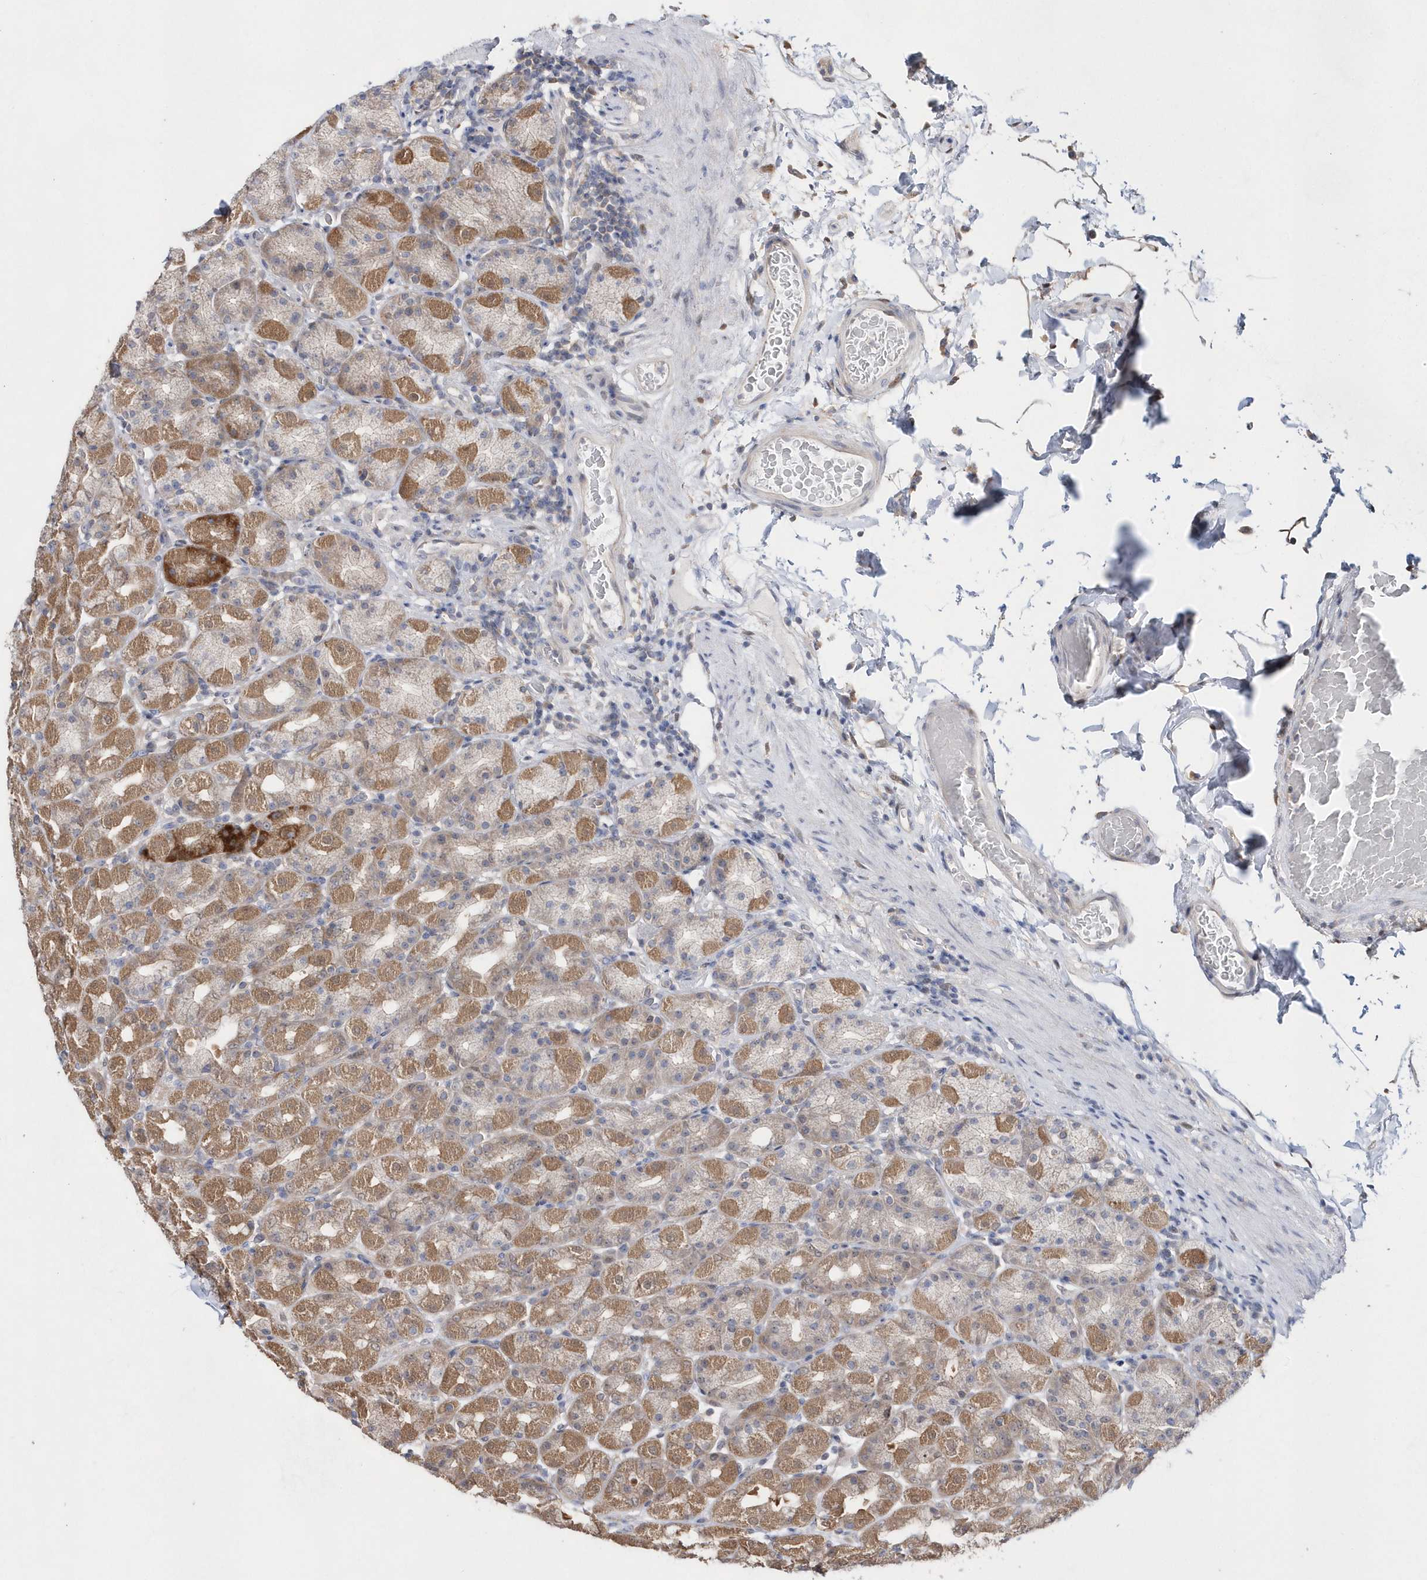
{"staining": {"intensity": "moderate", "quantity": "25%-75%", "location": "cytoplasmic/membranous"}, "tissue": "stomach", "cell_type": "Glandular cells", "image_type": "normal", "snomed": [{"axis": "morphology", "description": "Normal tissue, NOS"}, {"axis": "topography", "description": "Stomach, upper"}], "caption": "Stomach stained with a brown dye demonstrates moderate cytoplasmic/membranous positive positivity in about 25%-75% of glandular cells.", "gene": "BDH2", "patient": {"sex": "male", "age": 68}}